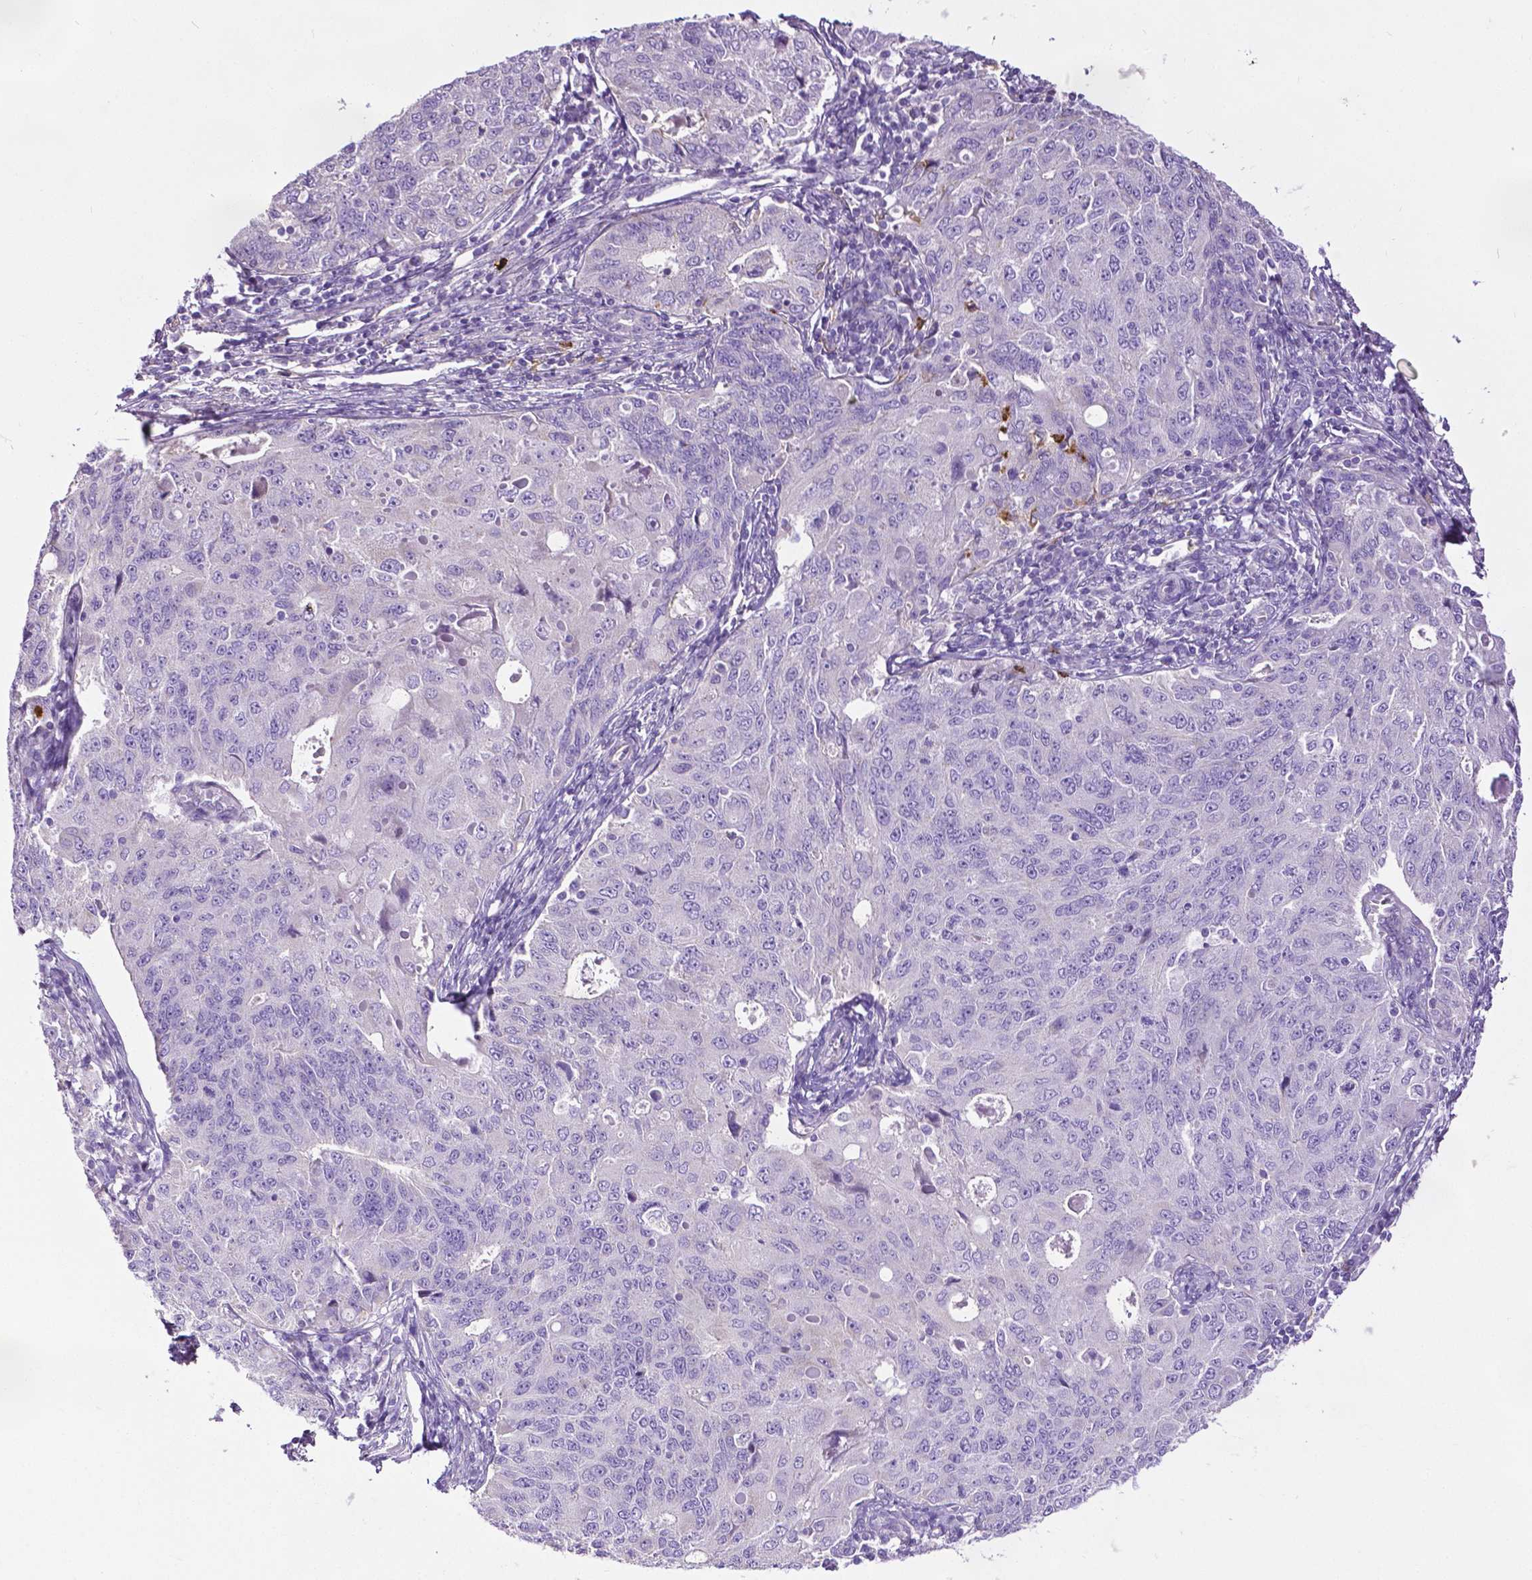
{"staining": {"intensity": "negative", "quantity": "none", "location": "none"}, "tissue": "endometrial cancer", "cell_type": "Tumor cells", "image_type": "cancer", "snomed": [{"axis": "morphology", "description": "Adenocarcinoma, NOS"}, {"axis": "topography", "description": "Endometrium"}], "caption": "Image shows no significant protein positivity in tumor cells of endometrial cancer (adenocarcinoma).", "gene": "MMP9", "patient": {"sex": "female", "age": 43}}